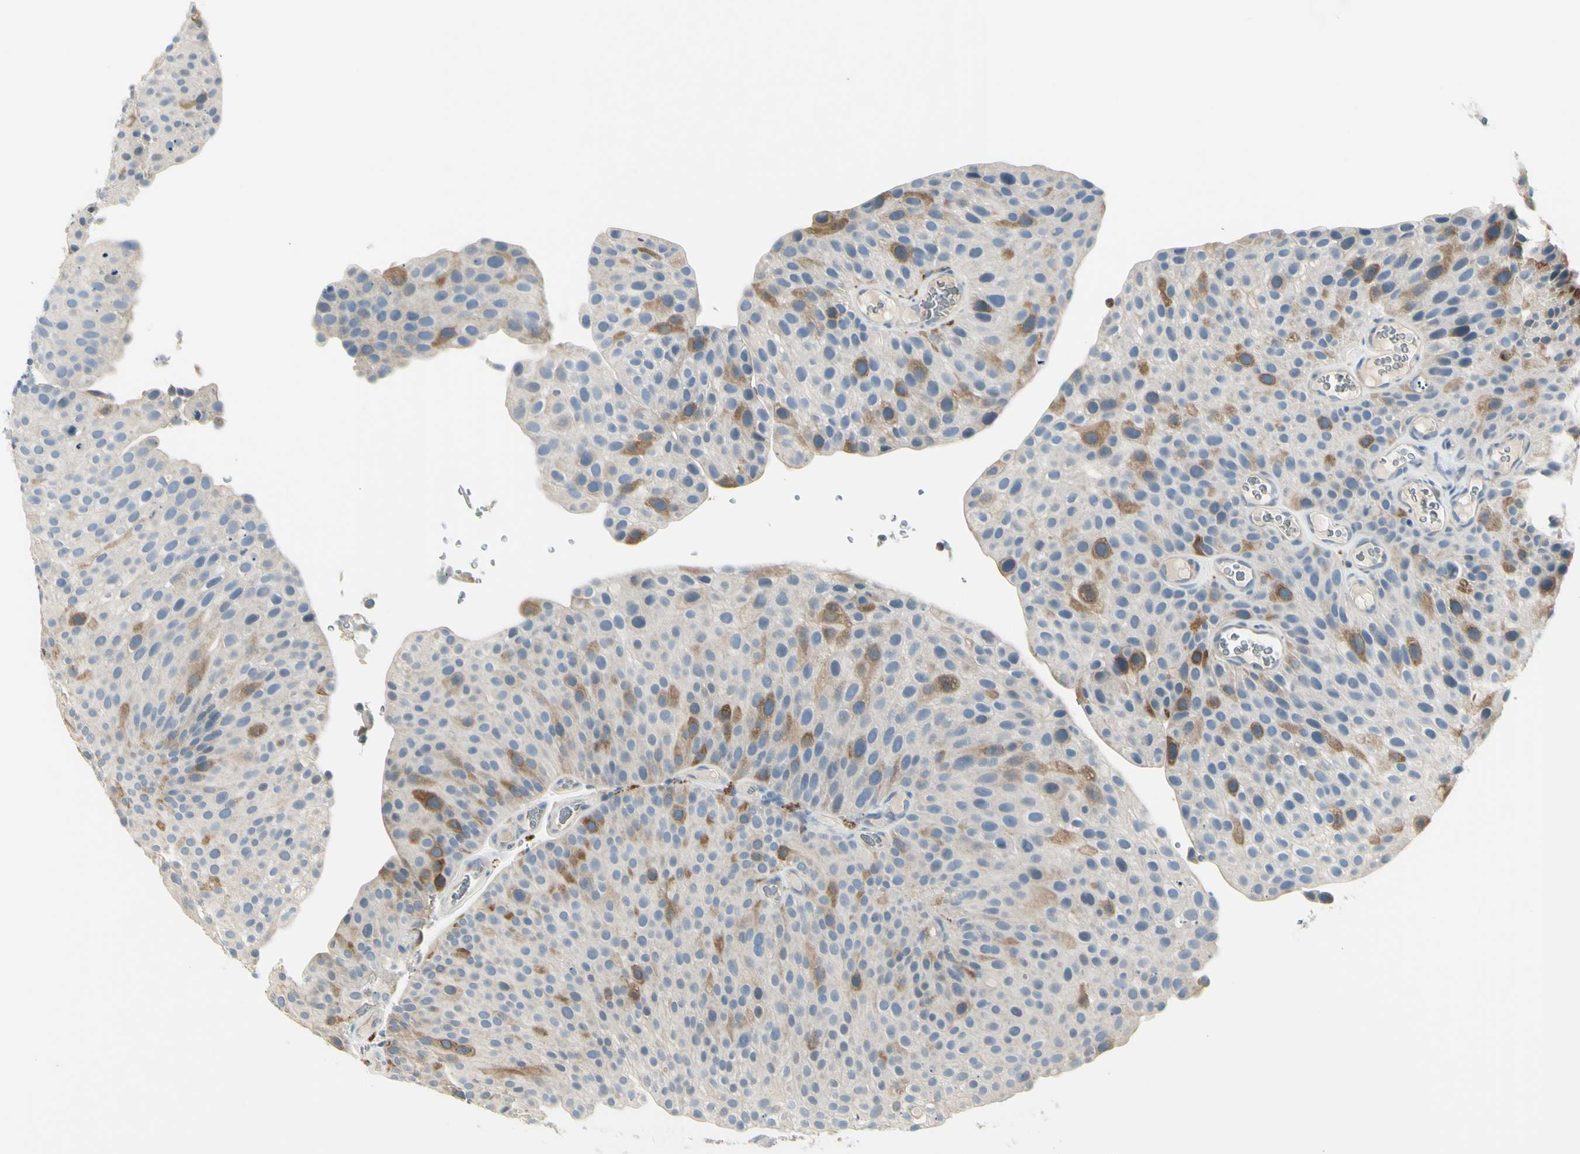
{"staining": {"intensity": "moderate", "quantity": "<25%", "location": "cytoplasmic/membranous"}, "tissue": "urothelial cancer", "cell_type": "Tumor cells", "image_type": "cancer", "snomed": [{"axis": "morphology", "description": "Urothelial carcinoma, Low grade"}, {"axis": "topography", "description": "Smooth muscle"}, {"axis": "topography", "description": "Urinary bladder"}], "caption": "An IHC micrograph of tumor tissue is shown. Protein staining in brown labels moderate cytoplasmic/membranous positivity in urothelial cancer within tumor cells.", "gene": "CCNB2", "patient": {"sex": "male", "age": 60}}